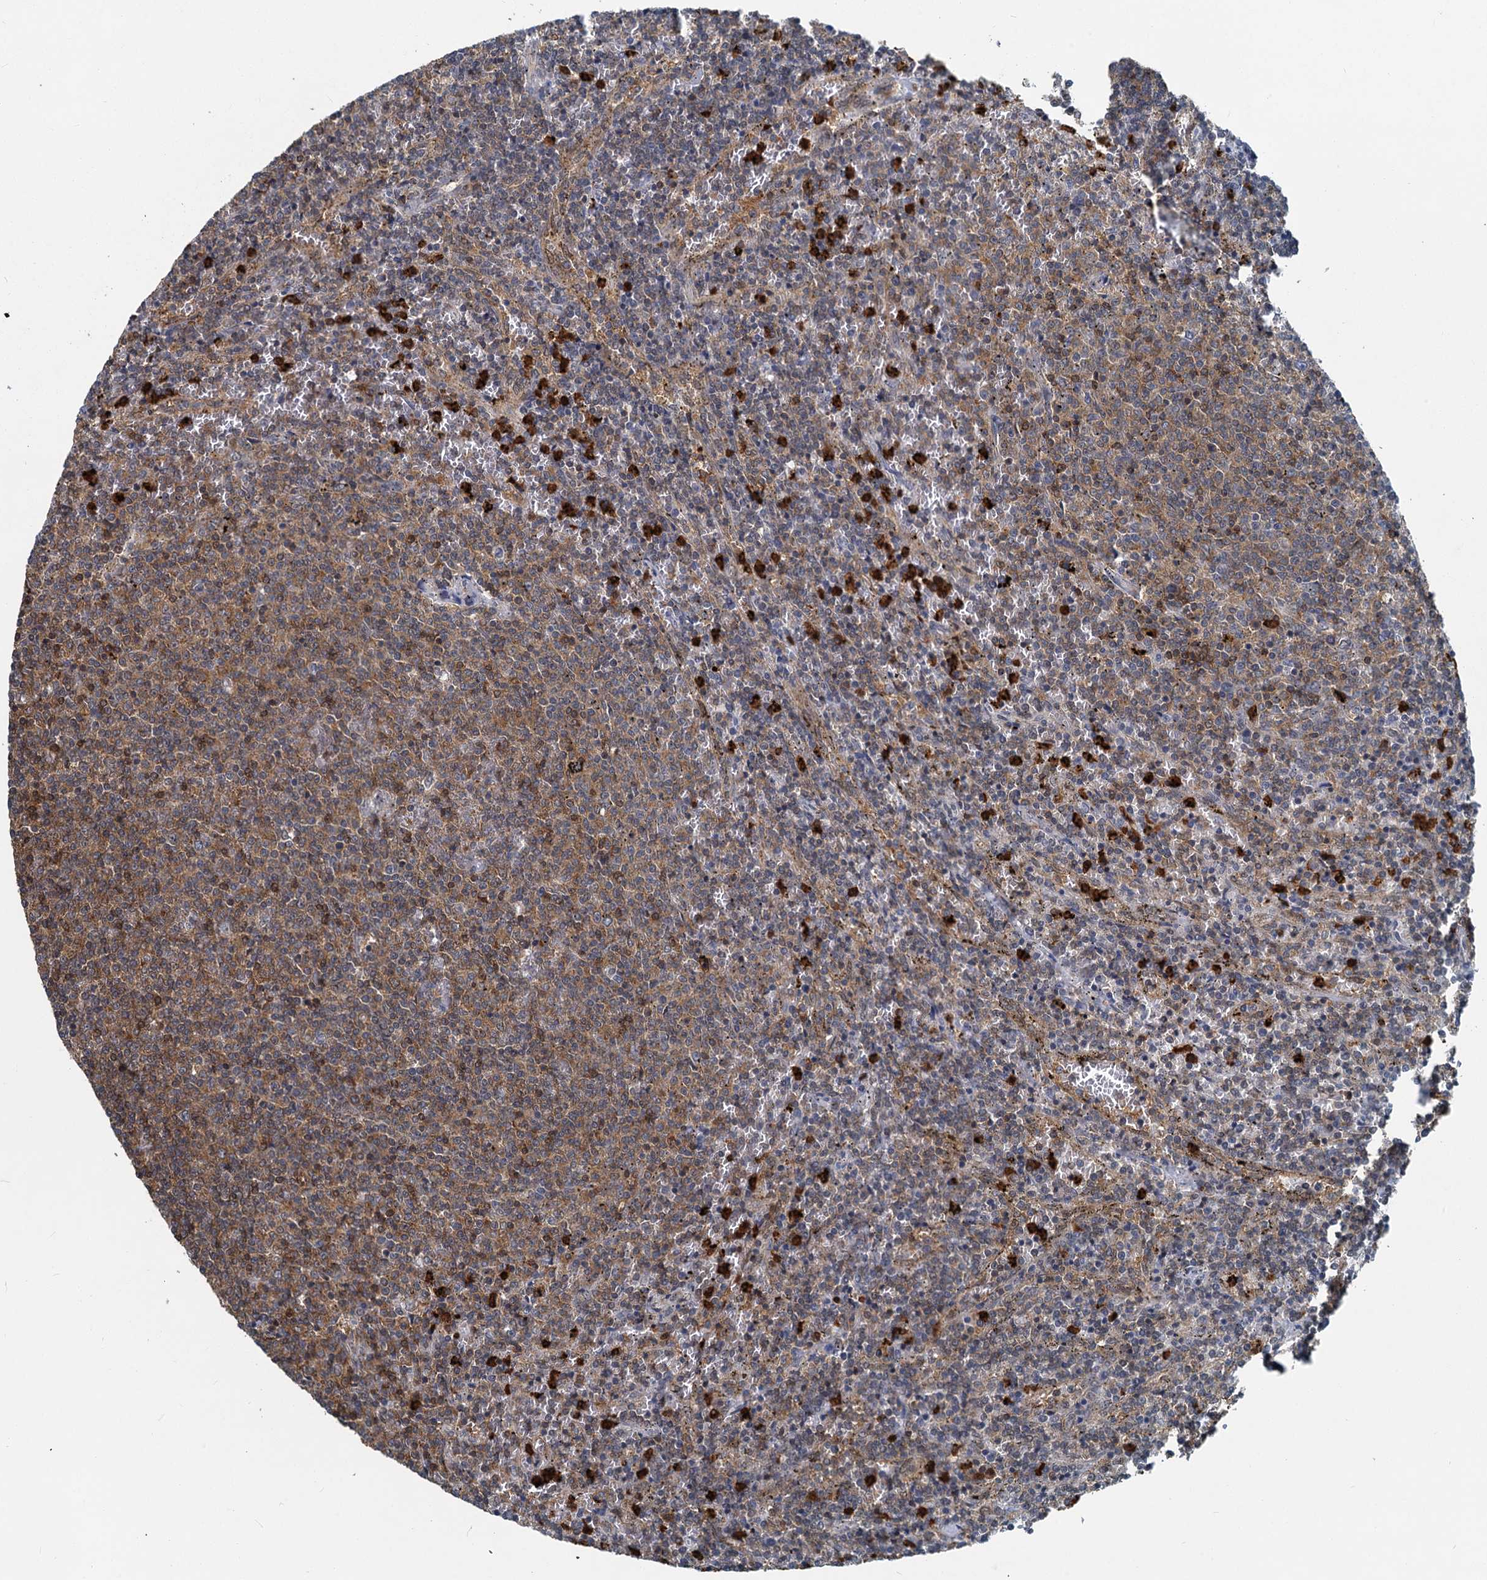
{"staining": {"intensity": "moderate", "quantity": "25%-75%", "location": "cytoplasmic/membranous"}, "tissue": "lymphoma", "cell_type": "Tumor cells", "image_type": "cancer", "snomed": [{"axis": "morphology", "description": "Malignant lymphoma, non-Hodgkin's type, Low grade"}, {"axis": "topography", "description": "Spleen"}], "caption": "Human lymphoma stained with a protein marker shows moderate staining in tumor cells.", "gene": "GPI", "patient": {"sex": "female", "age": 50}}